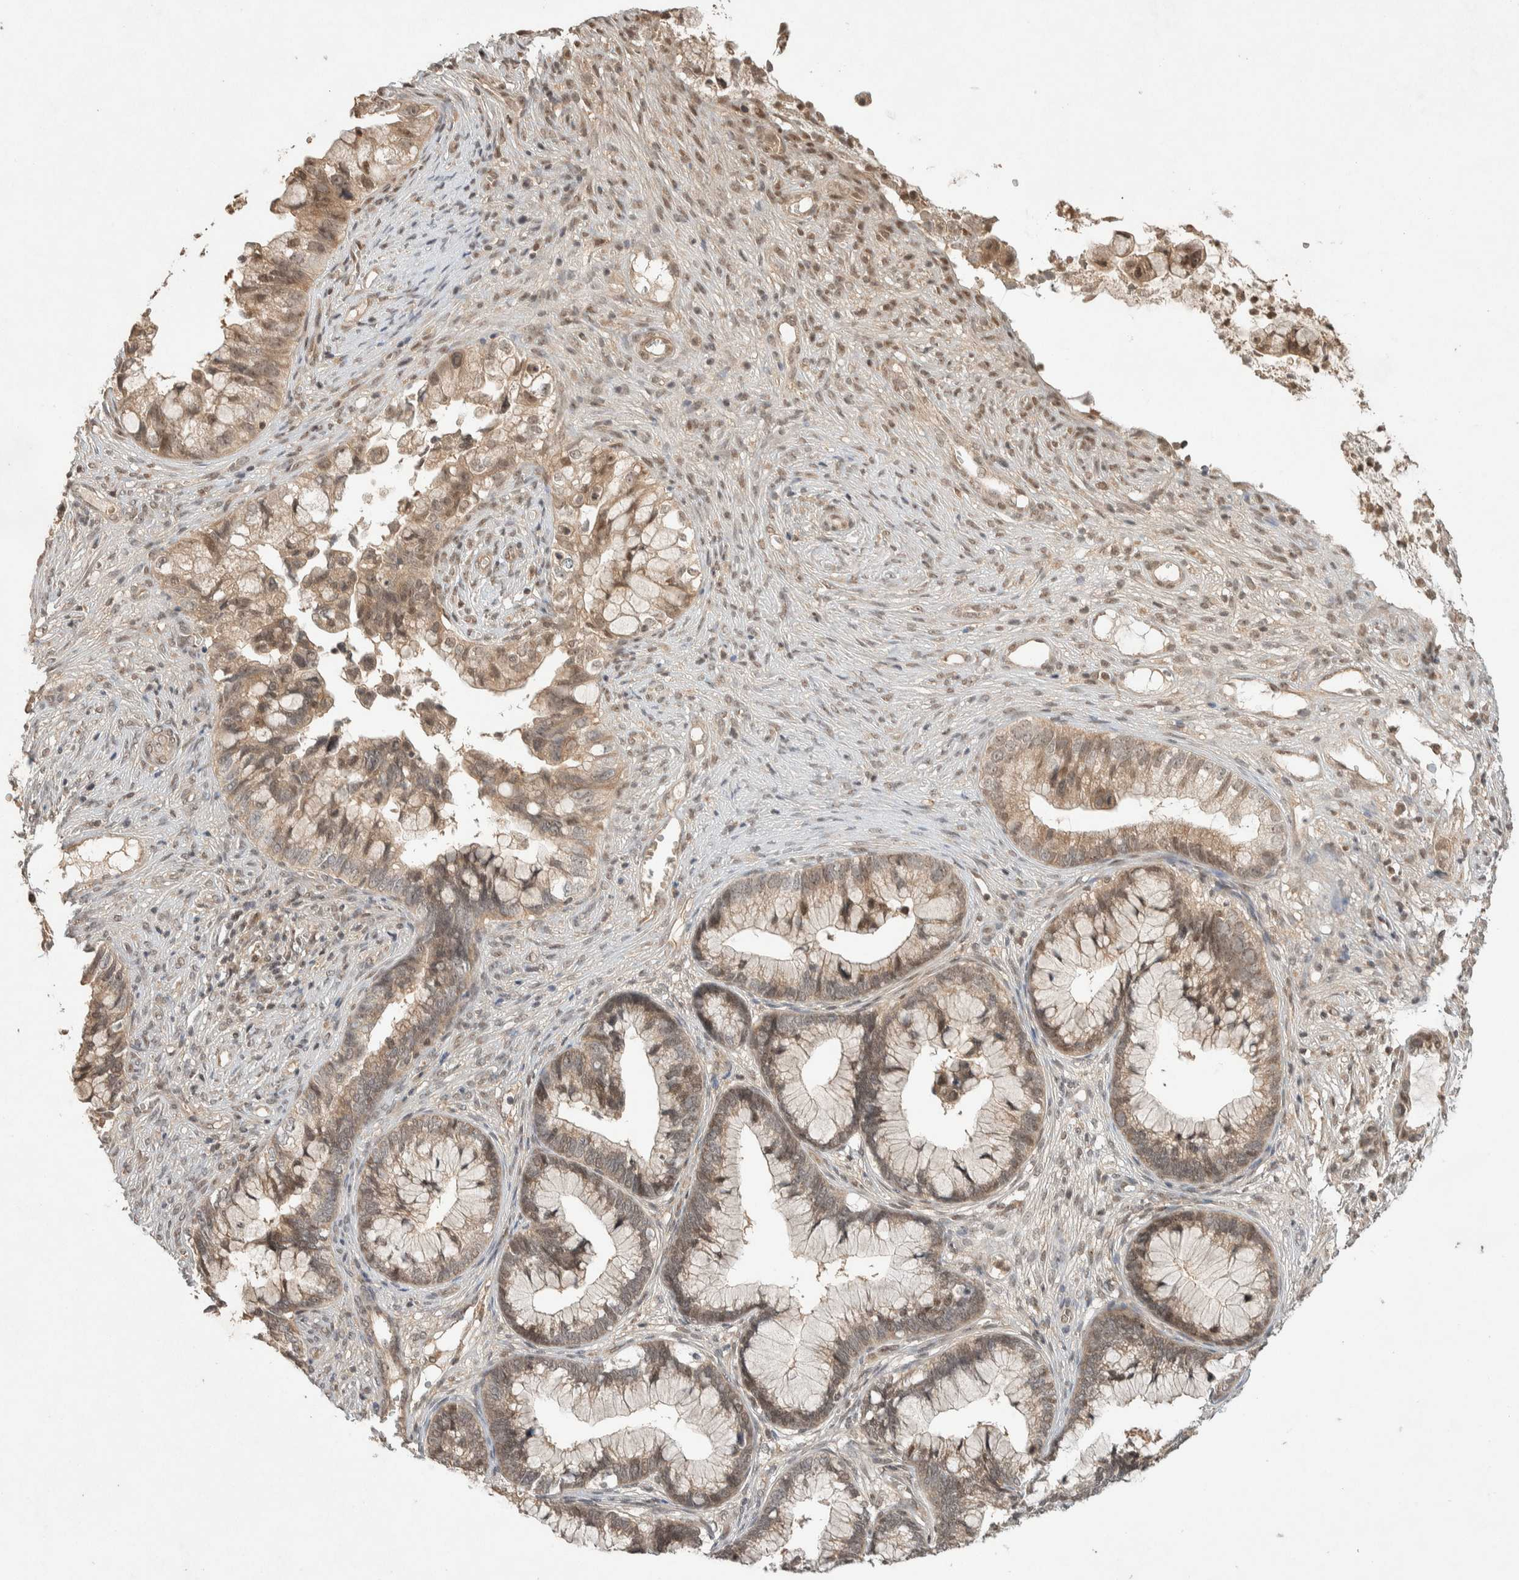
{"staining": {"intensity": "weak", "quantity": ">75%", "location": "cytoplasmic/membranous,nuclear"}, "tissue": "cervical cancer", "cell_type": "Tumor cells", "image_type": "cancer", "snomed": [{"axis": "morphology", "description": "Adenocarcinoma, NOS"}, {"axis": "topography", "description": "Cervix"}], "caption": "IHC of human cervical cancer shows low levels of weak cytoplasmic/membranous and nuclear expression in approximately >75% of tumor cells.", "gene": "THRA", "patient": {"sex": "female", "age": 44}}